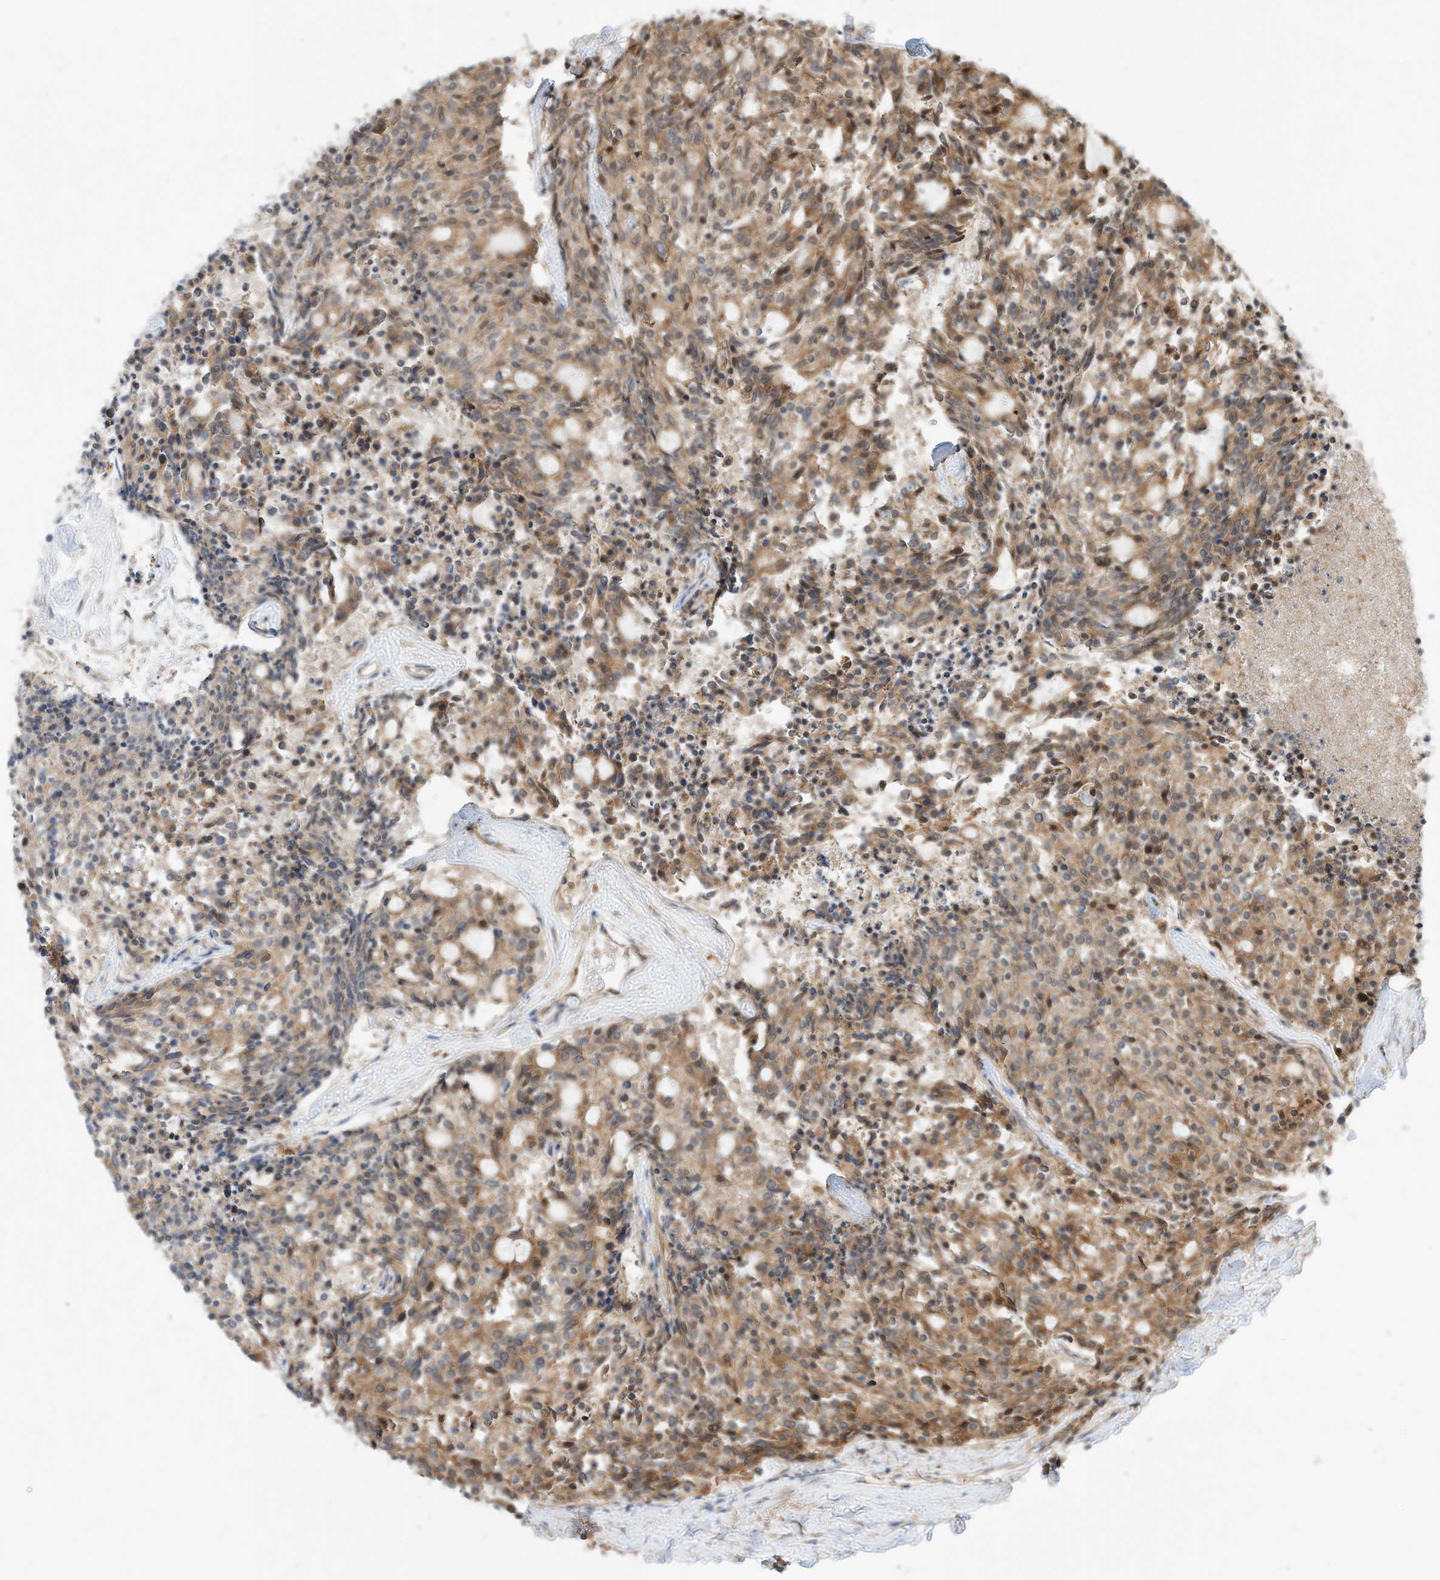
{"staining": {"intensity": "moderate", "quantity": ">75%", "location": "cytoplasmic/membranous"}, "tissue": "carcinoid", "cell_type": "Tumor cells", "image_type": "cancer", "snomed": [{"axis": "morphology", "description": "Carcinoid, malignant, NOS"}, {"axis": "topography", "description": "Pancreas"}], "caption": "Immunohistochemical staining of human carcinoid demonstrates moderate cytoplasmic/membranous protein staining in about >75% of tumor cells.", "gene": "CPAMD8", "patient": {"sex": "female", "age": 54}}